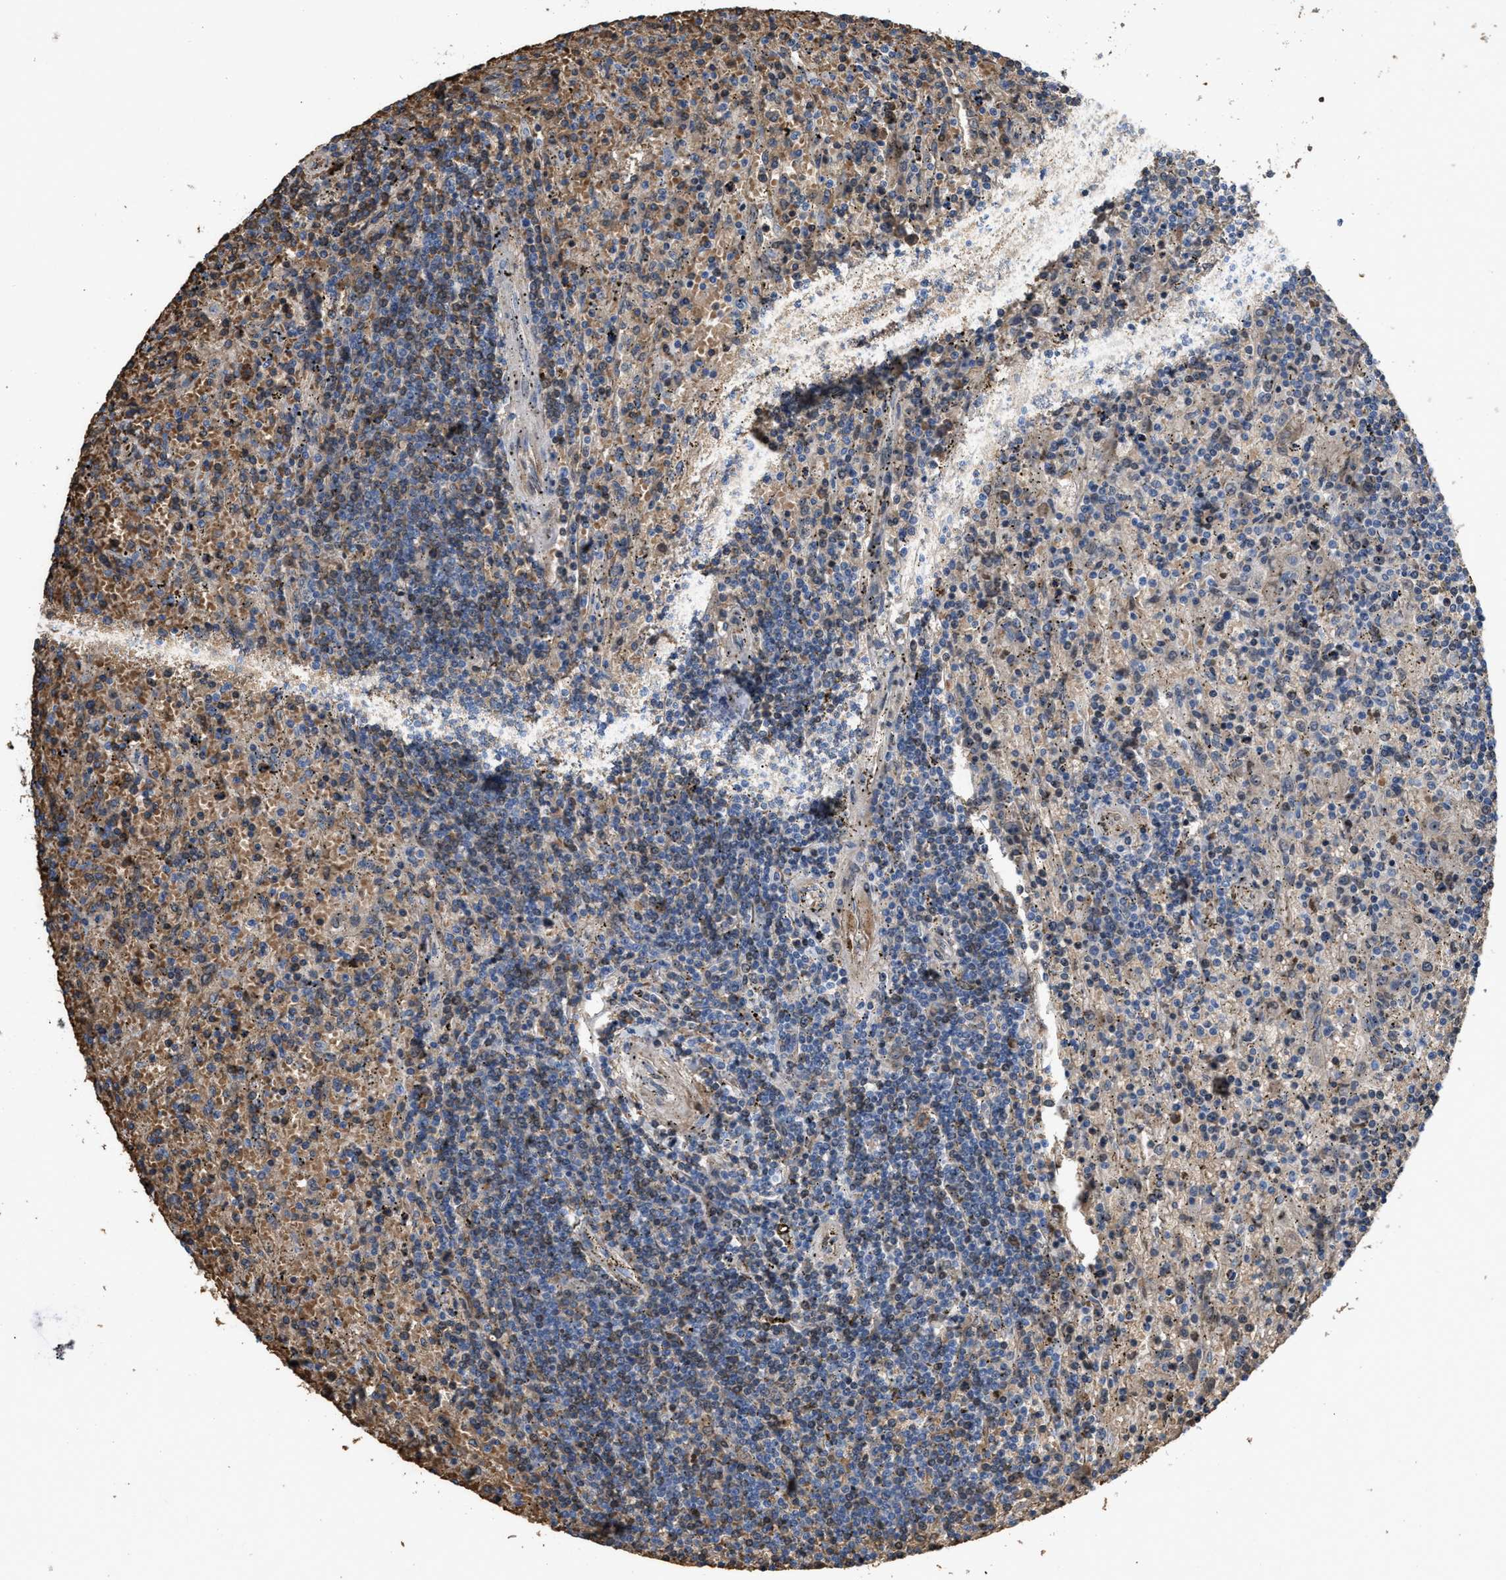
{"staining": {"intensity": "moderate", "quantity": "25%-75%", "location": "nuclear"}, "tissue": "lymphoma", "cell_type": "Tumor cells", "image_type": "cancer", "snomed": [{"axis": "morphology", "description": "Malignant lymphoma, non-Hodgkin's type, Low grade"}, {"axis": "topography", "description": "Spleen"}], "caption": "This image shows IHC staining of human malignant lymphoma, non-Hodgkin's type (low-grade), with medium moderate nuclear positivity in about 25%-75% of tumor cells.", "gene": "POLR1F", "patient": {"sex": "male", "age": 76}}